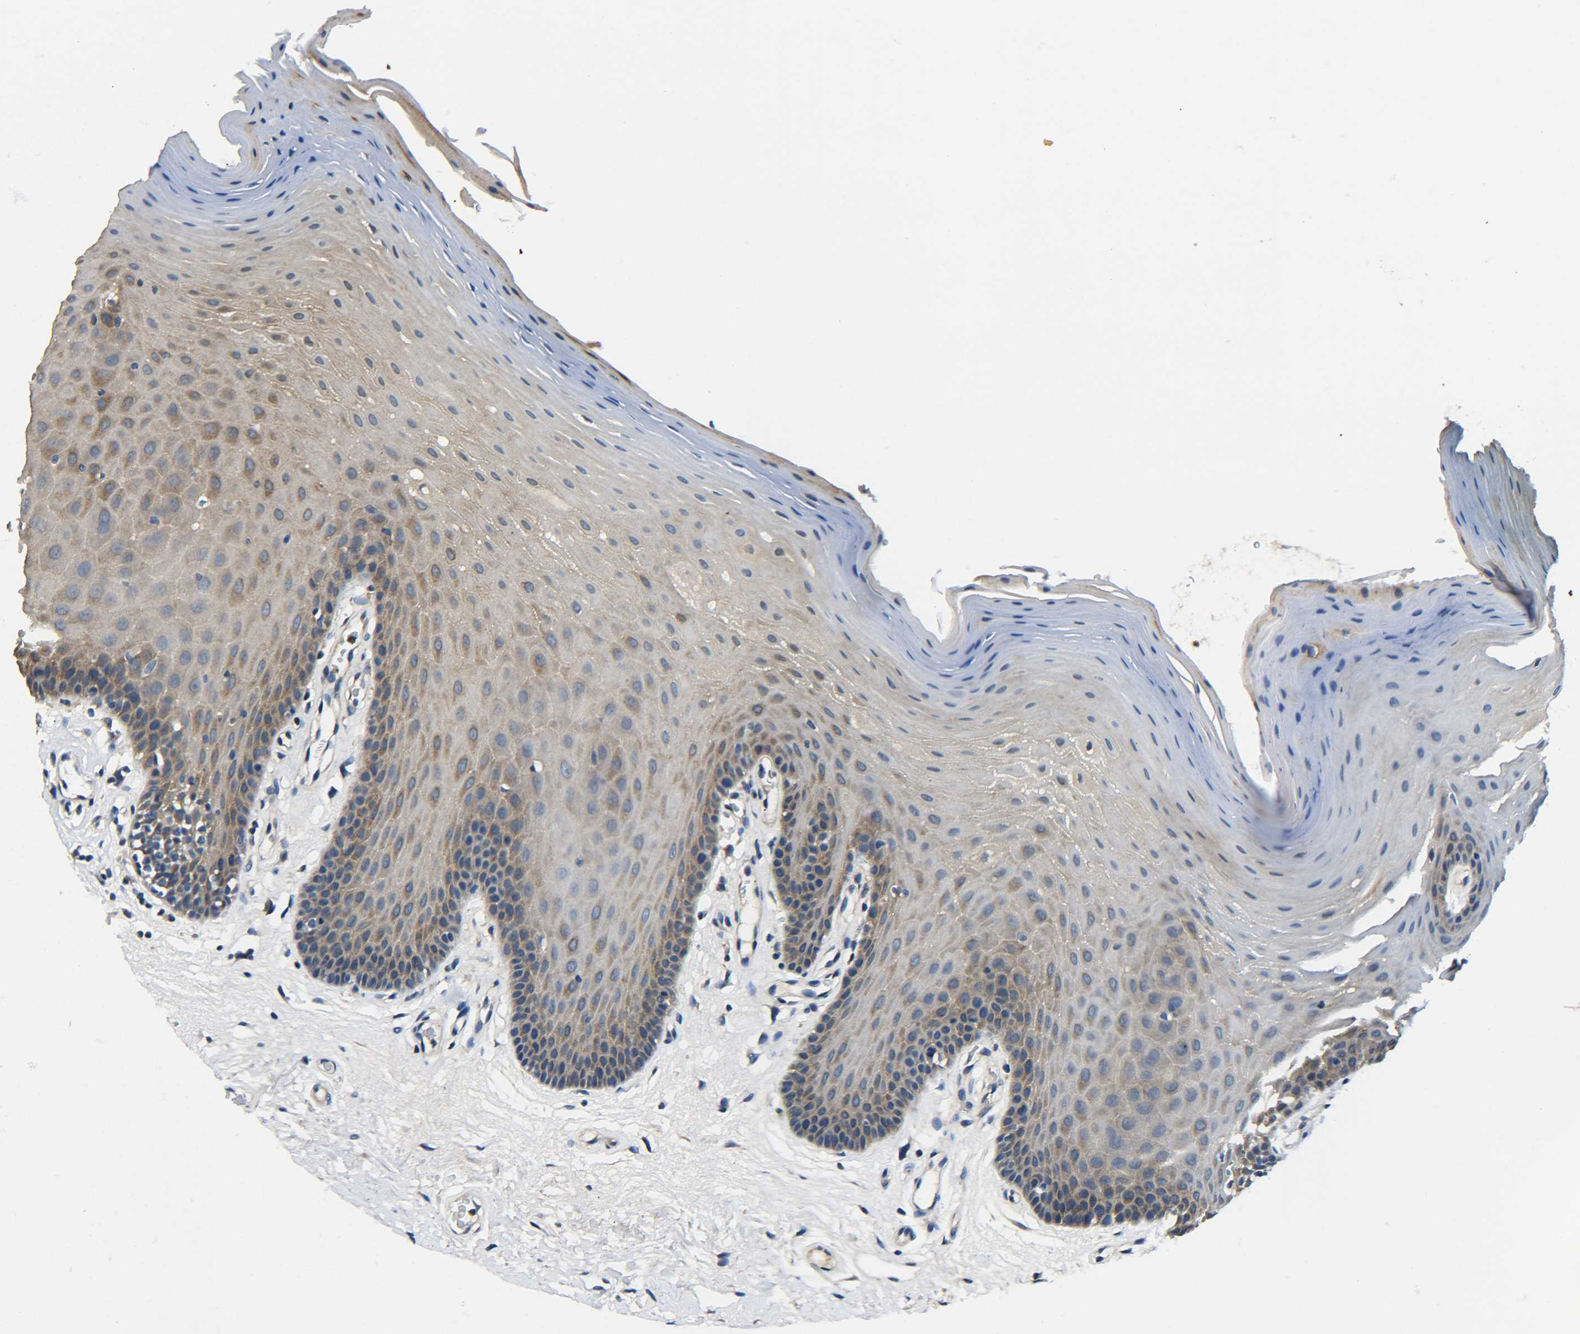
{"staining": {"intensity": "weak", "quantity": ">75%", "location": "cytoplasmic/membranous"}, "tissue": "oral mucosa", "cell_type": "Squamous epithelial cells", "image_type": "normal", "snomed": [{"axis": "morphology", "description": "Normal tissue, NOS"}, {"axis": "morphology", "description": "Squamous cell carcinoma, NOS"}, {"axis": "topography", "description": "Skeletal muscle"}, {"axis": "topography", "description": "Adipose tissue"}, {"axis": "topography", "description": "Vascular tissue"}, {"axis": "topography", "description": "Oral tissue"}, {"axis": "topography", "description": "Peripheral nerve tissue"}, {"axis": "topography", "description": "Head-Neck"}], "caption": "Immunohistochemistry micrograph of benign oral mucosa: oral mucosa stained using IHC reveals low levels of weak protein expression localized specifically in the cytoplasmic/membranous of squamous epithelial cells, appearing as a cytoplasmic/membranous brown color.", "gene": "PREB", "patient": {"sex": "male", "age": 71}}